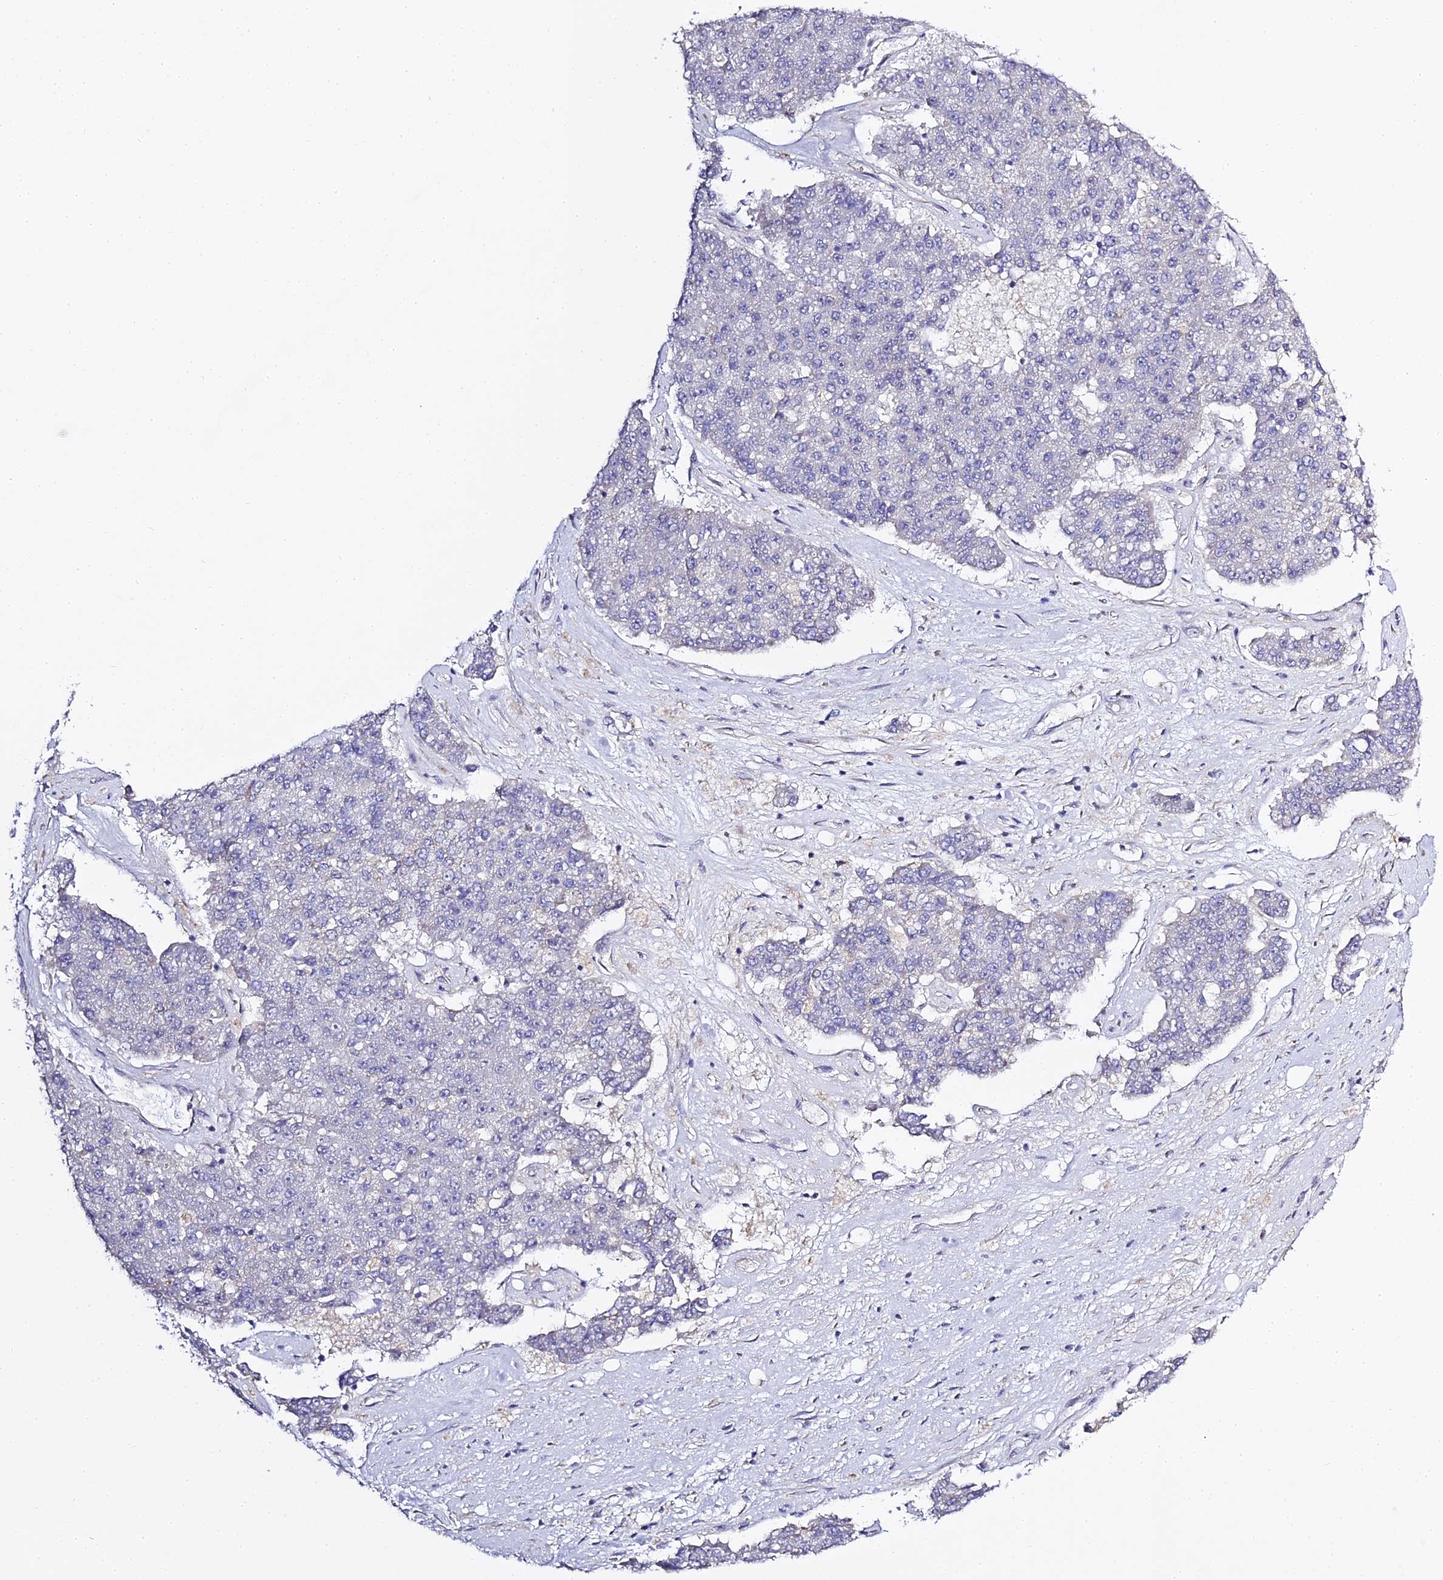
{"staining": {"intensity": "negative", "quantity": "none", "location": "none"}, "tissue": "pancreatic cancer", "cell_type": "Tumor cells", "image_type": "cancer", "snomed": [{"axis": "morphology", "description": "Adenocarcinoma, NOS"}, {"axis": "topography", "description": "Pancreas"}], "caption": "Image shows no protein positivity in tumor cells of pancreatic cancer tissue. (DAB (3,3'-diaminobenzidine) immunohistochemistry with hematoxylin counter stain).", "gene": "SERP1", "patient": {"sex": "male", "age": 50}}